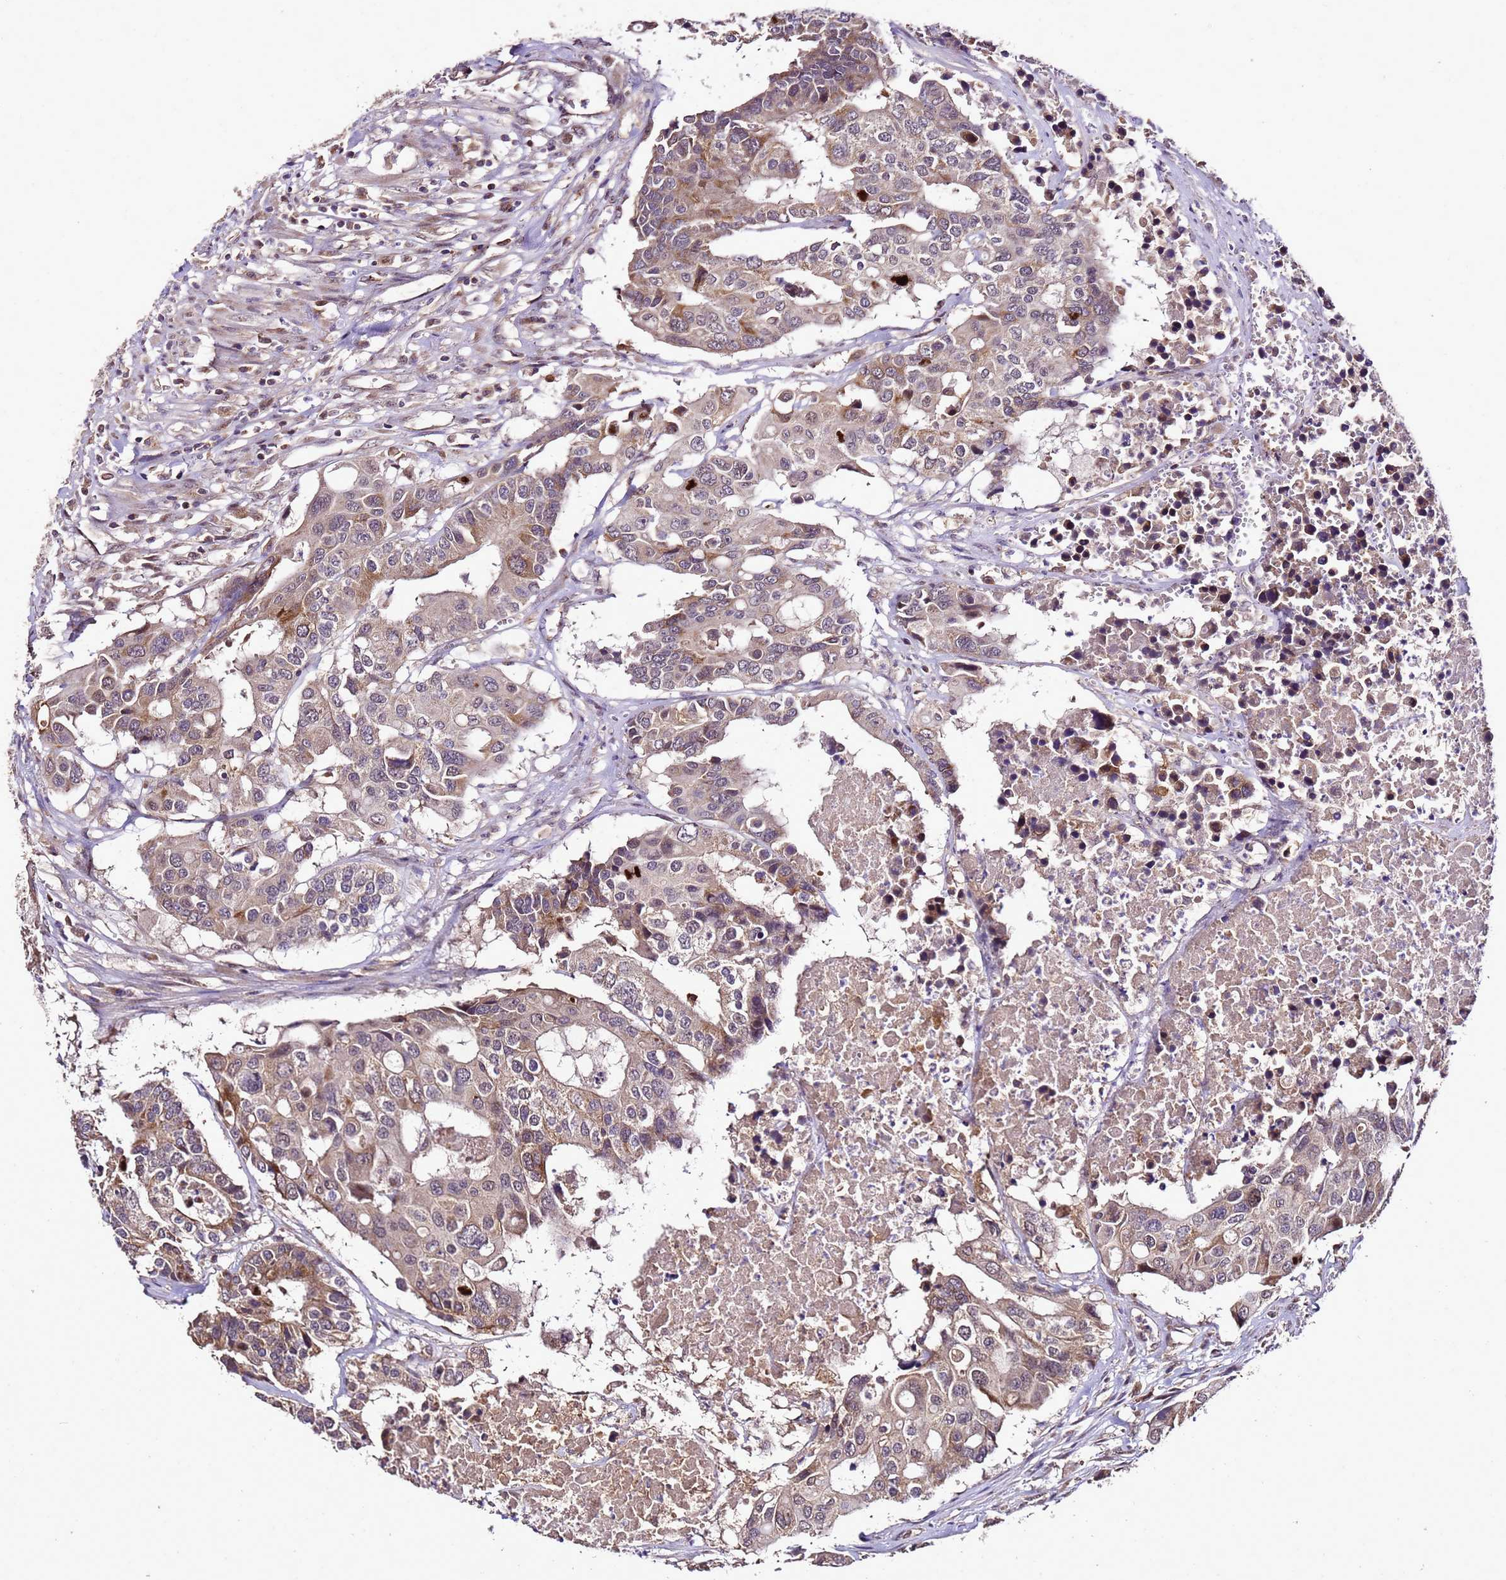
{"staining": {"intensity": "moderate", "quantity": "25%-75%", "location": "cytoplasmic/membranous,nuclear"}, "tissue": "colorectal cancer", "cell_type": "Tumor cells", "image_type": "cancer", "snomed": [{"axis": "morphology", "description": "Adenocarcinoma, NOS"}, {"axis": "topography", "description": "Colon"}], "caption": "Protein staining demonstrates moderate cytoplasmic/membranous and nuclear positivity in approximately 25%-75% of tumor cells in colorectal cancer (adenocarcinoma).", "gene": "ZNF329", "patient": {"sex": "male", "age": 77}}